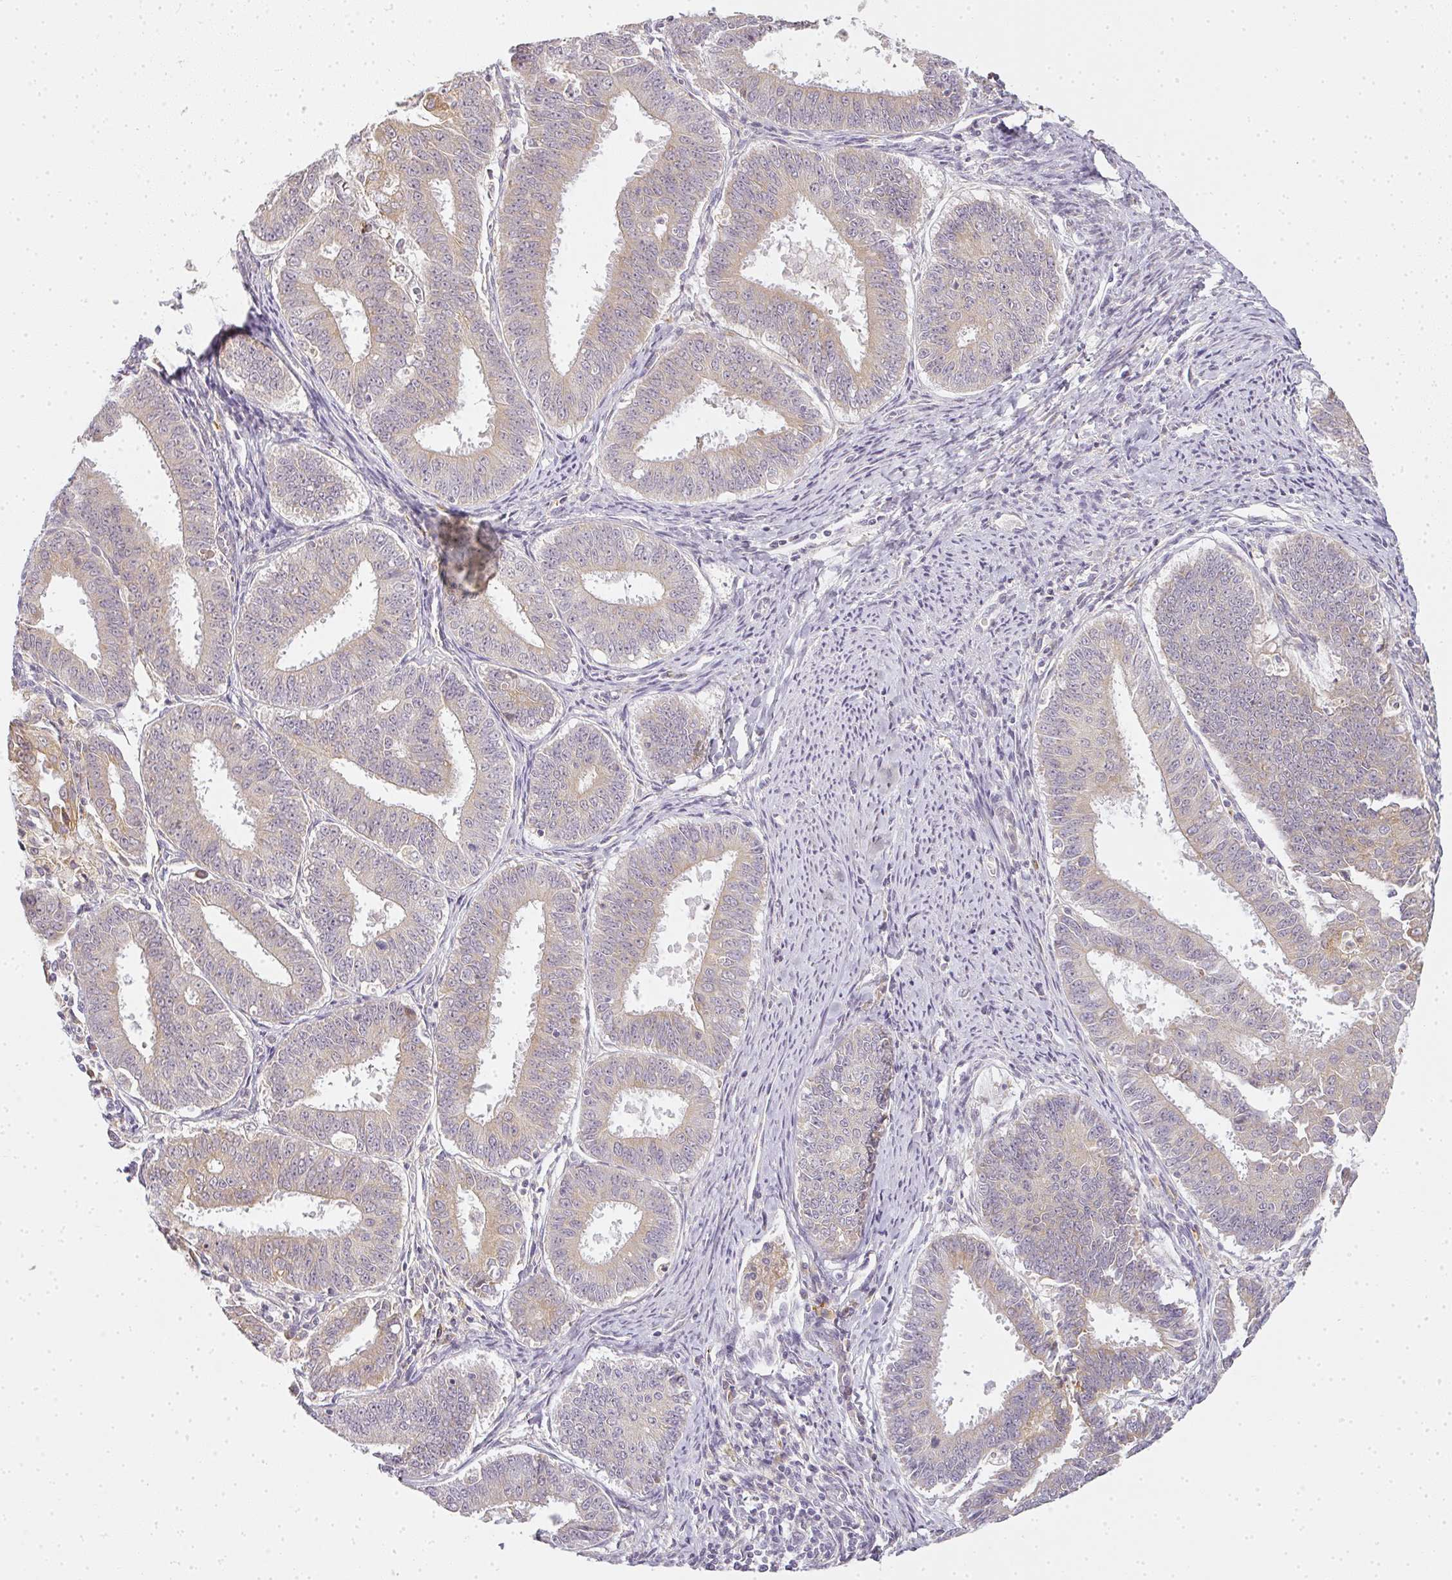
{"staining": {"intensity": "weak", "quantity": "25%-75%", "location": "cytoplasmic/membranous"}, "tissue": "endometrial cancer", "cell_type": "Tumor cells", "image_type": "cancer", "snomed": [{"axis": "morphology", "description": "Adenocarcinoma, NOS"}, {"axis": "topography", "description": "Endometrium"}], "caption": "IHC photomicrograph of human endometrial cancer (adenocarcinoma) stained for a protein (brown), which reveals low levels of weak cytoplasmic/membranous positivity in about 25%-75% of tumor cells.", "gene": "MED19", "patient": {"sex": "female", "age": 73}}